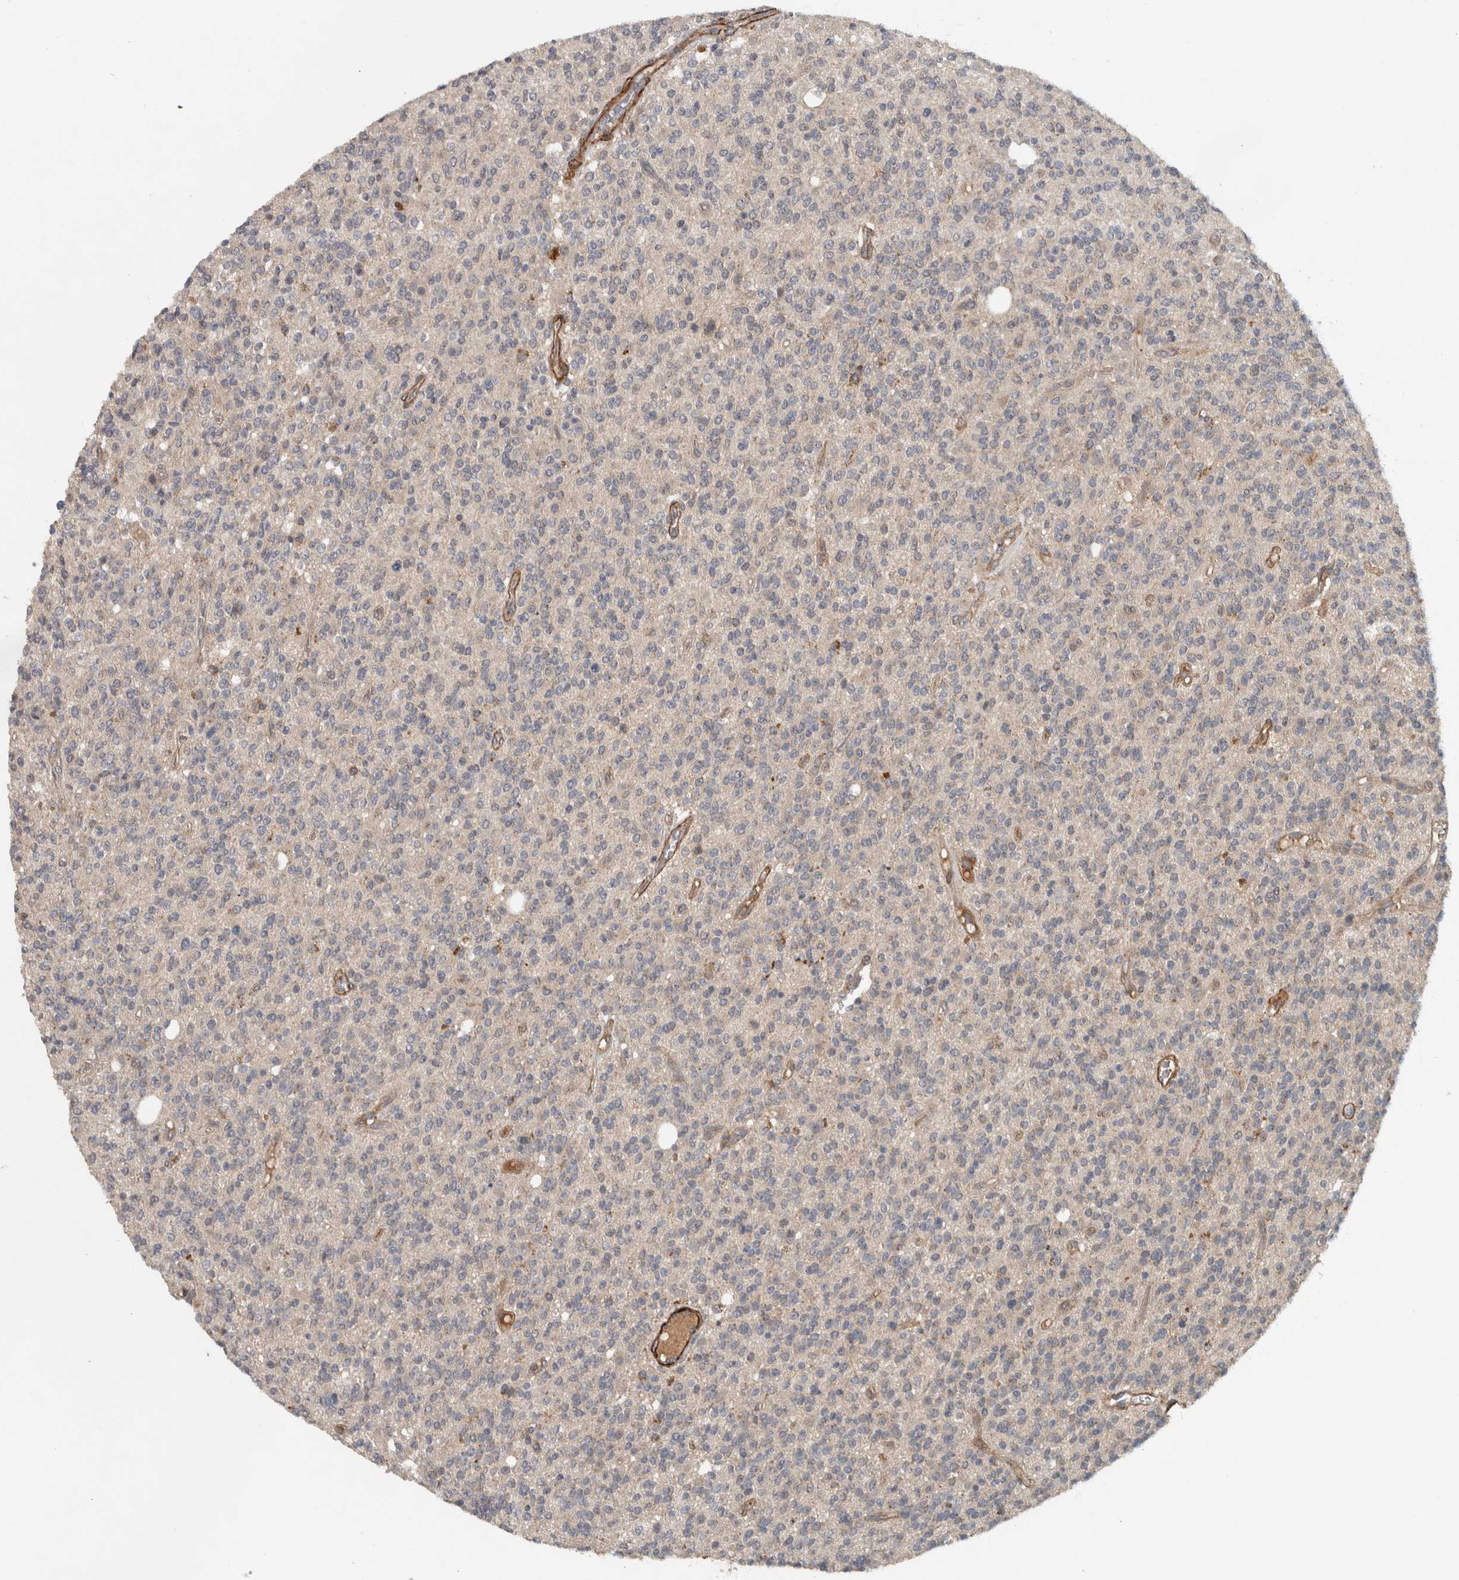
{"staining": {"intensity": "negative", "quantity": "none", "location": "none"}, "tissue": "glioma", "cell_type": "Tumor cells", "image_type": "cancer", "snomed": [{"axis": "morphology", "description": "Glioma, malignant, High grade"}, {"axis": "topography", "description": "Brain"}], "caption": "Immunohistochemical staining of malignant glioma (high-grade) displays no significant staining in tumor cells.", "gene": "LBHD1", "patient": {"sex": "male", "age": 34}}